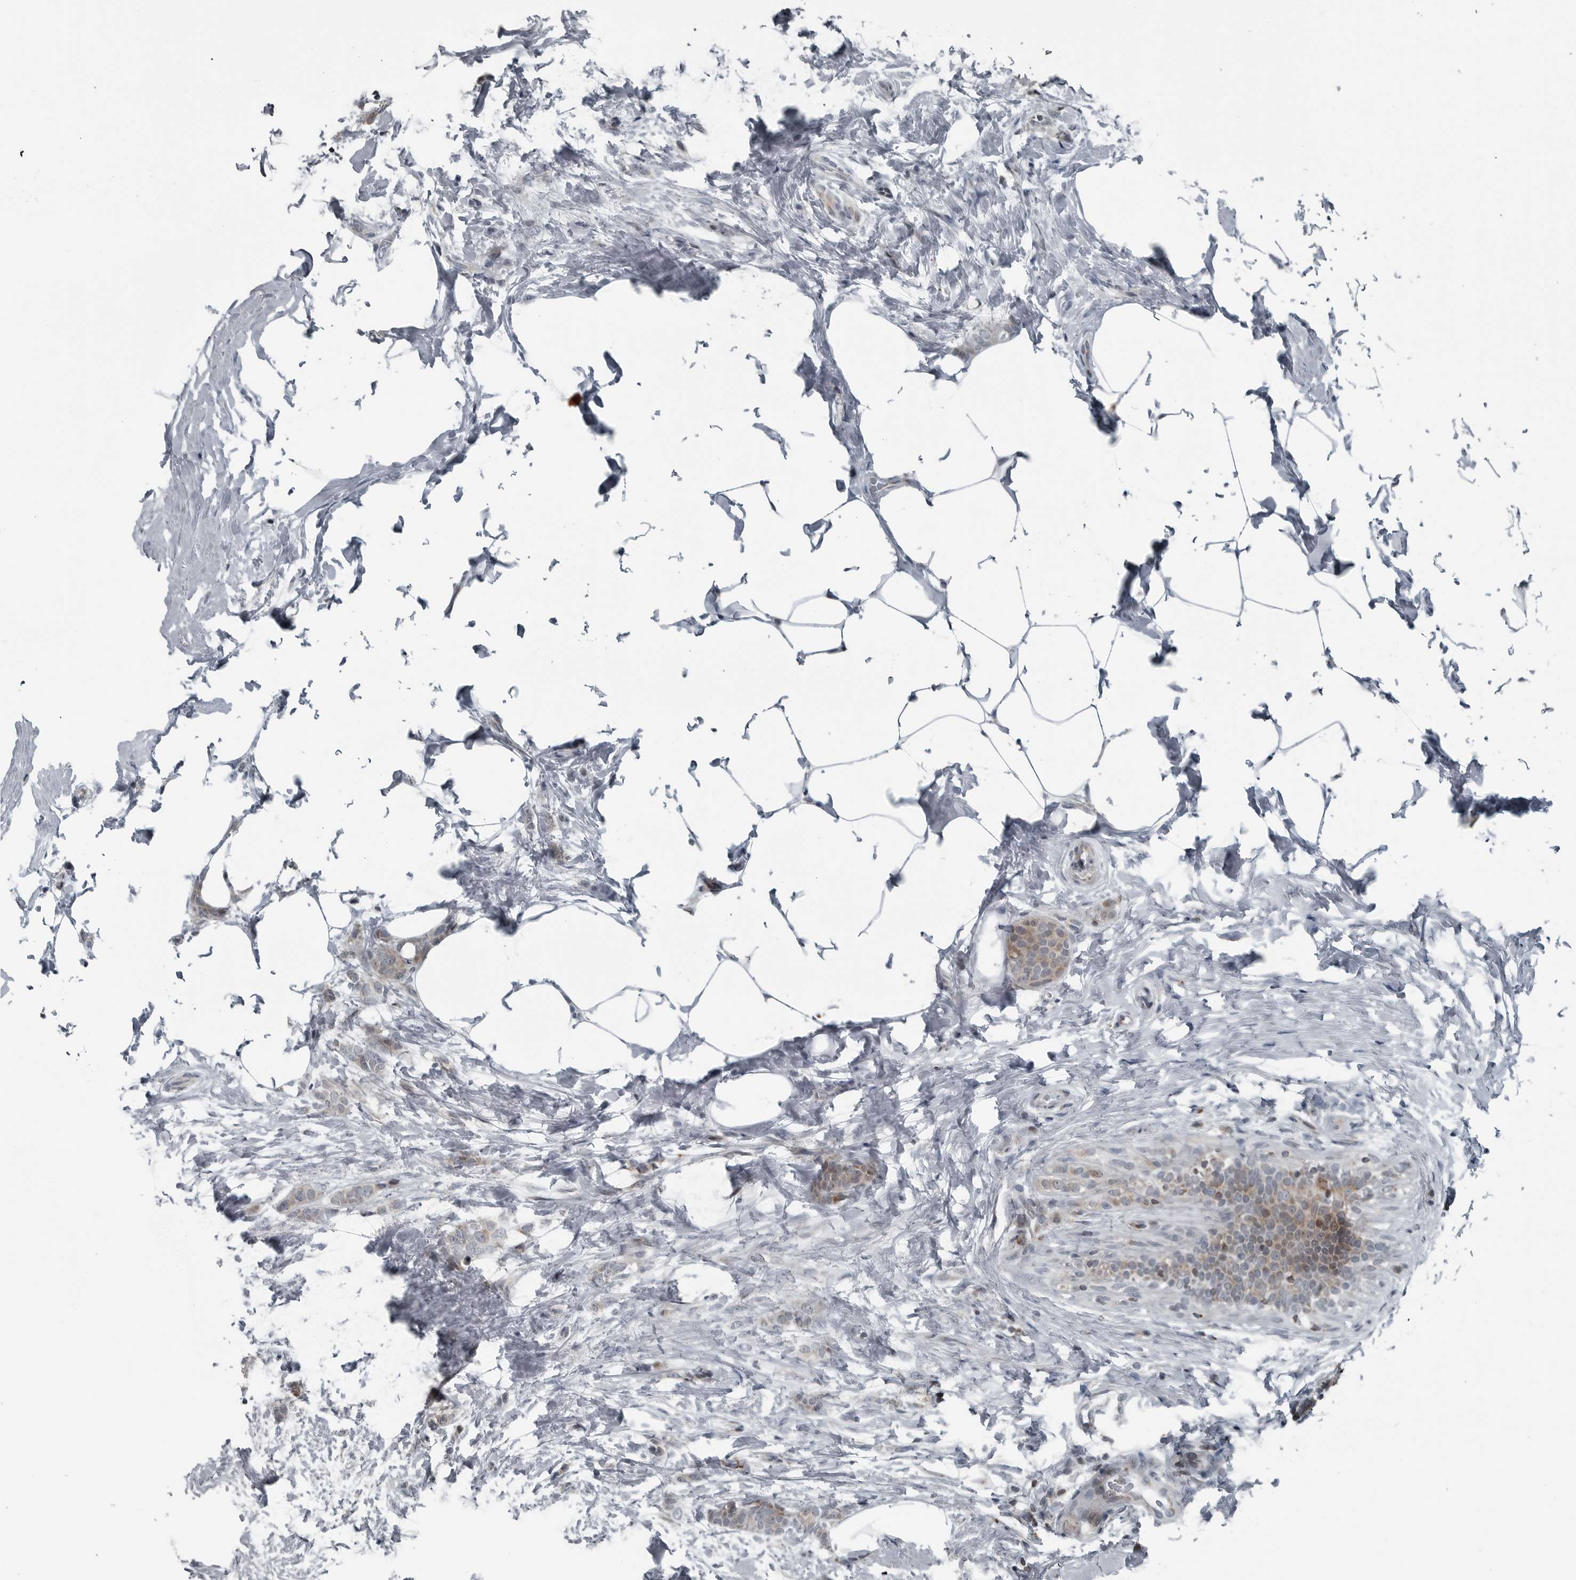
{"staining": {"intensity": "negative", "quantity": "none", "location": "none"}, "tissue": "breast cancer", "cell_type": "Tumor cells", "image_type": "cancer", "snomed": [{"axis": "morphology", "description": "Lobular carcinoma, in situ"}, {"axis": "morphology", "description": "Lobular carcinoma"}, {"axis": "topography", "description": "Breast"}], "caption": "This is an immunohistochemistry (IHC) image of lobular carcinoma (breast). There is no expression in tumor cells.", "gene": "GAK", "patient": {"sex": "female", "age": 41}}